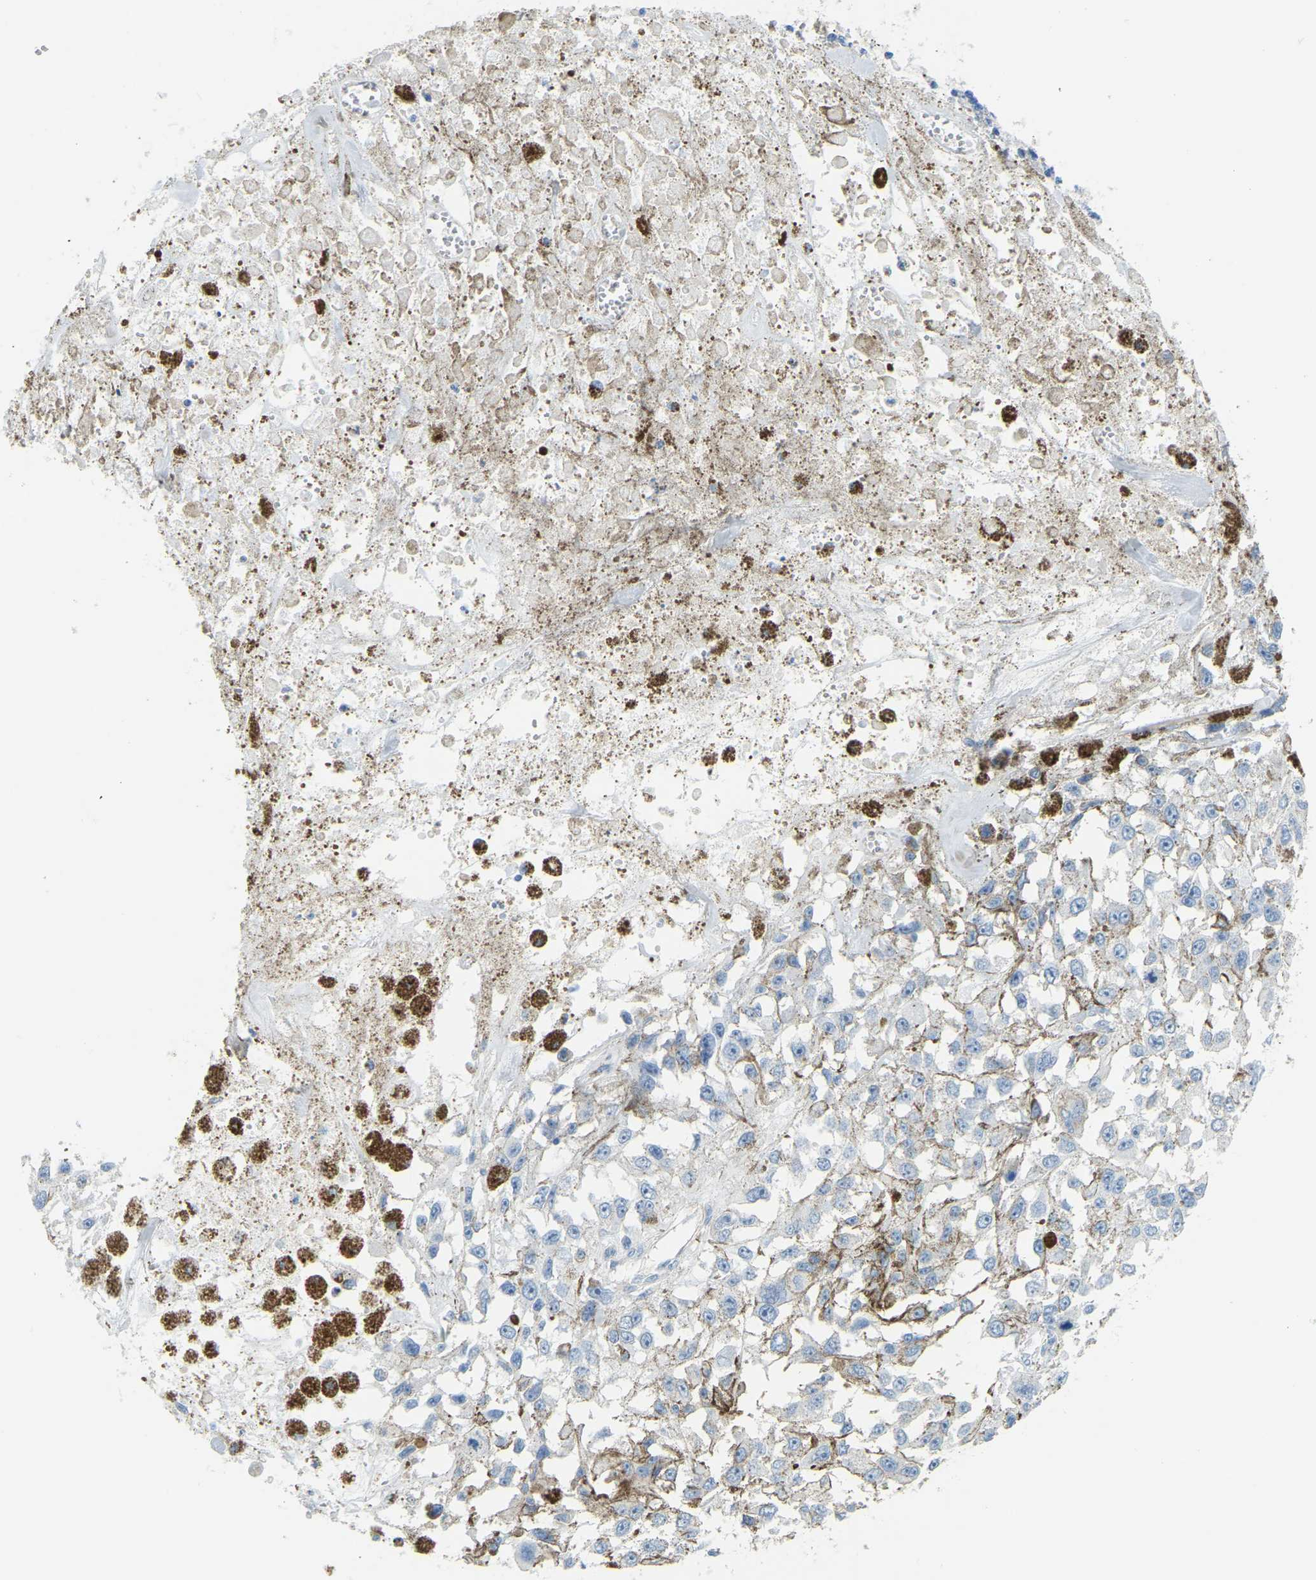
{"staining": {"intensity": "negative", "quantity": "none", "location": "none"}, "tissue": "melanoma", "cell_type": "Tumor cells", "image_type": "cancer", "snomed": [{"axis": "morphology", "description": "Malignant melanoma, Metastatic site"}, {"axis": "topography", "description": "Lymph node"}], "caption": "High power microscopy micrograph of an immunohistochemistry micrograph of melanoma, revealing no significant staining in tumor cells.", "gene": "MYL3", "patient": {"sex": "male", "age": 59}}